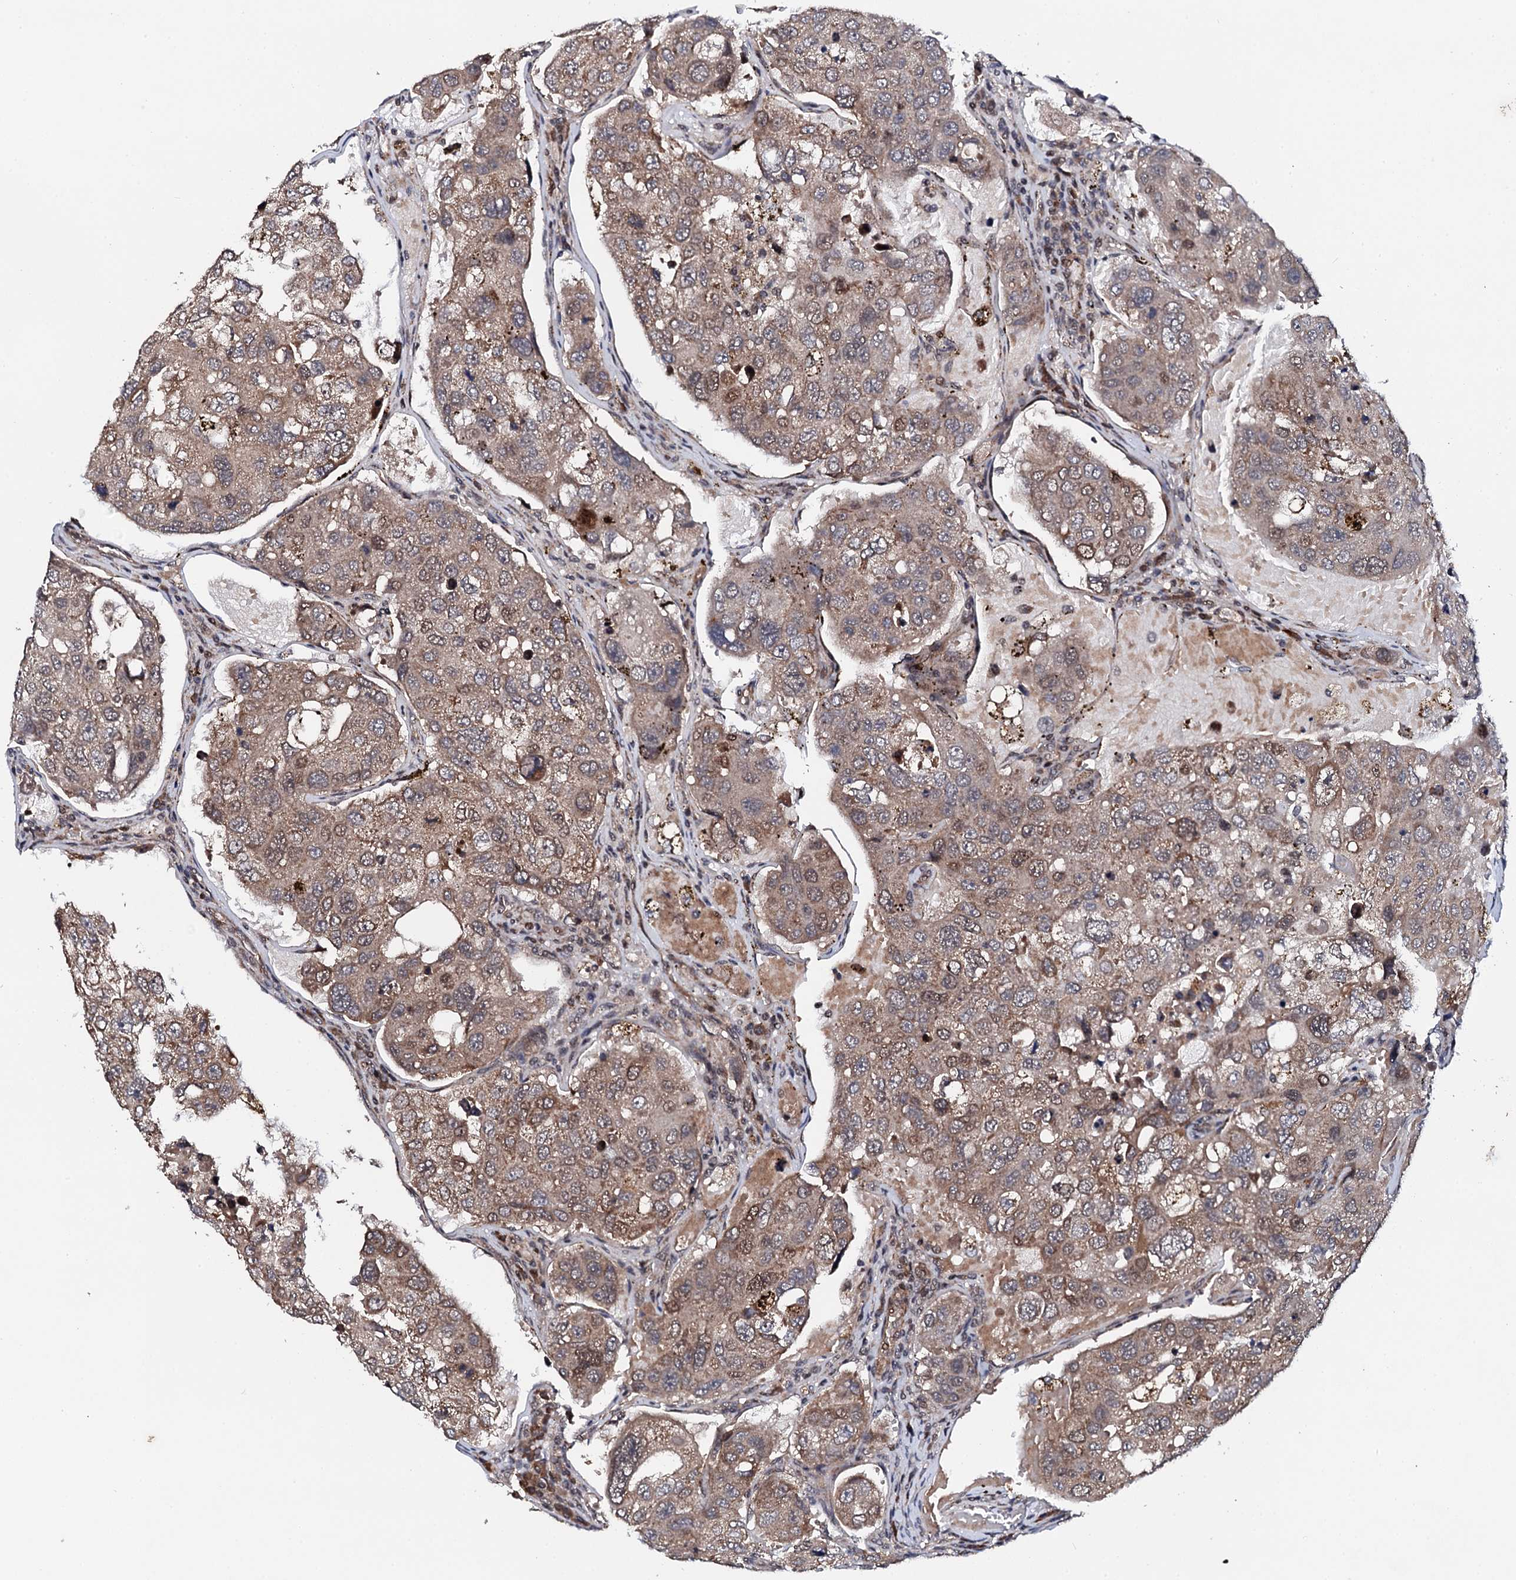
{"staining": {"intensity": "weak", "quantity": "25%-75%", "location": "cytoplasmic/membranous,nuclear"}, "tissue": "urothelial cancer", "cell_type": "Tumor cells", "image_type": "cancer", "snomed": [{"axis": "morphology", "description": "Urothelial carcinoma, High grade"}, {"axis": "topography", "description": "Lymph node"}, {"axis": "topography", "description": "Urinary bladder"}], "caption": "IHC (DAB) staining of high-grade urothelial carcinoma displays weak cytoplasmic/membranous and nuclear protein expression in about 25%-75% of tumor cells.", "gene": "FAM111A", "patient": {"sex": "male", "age": 51}}